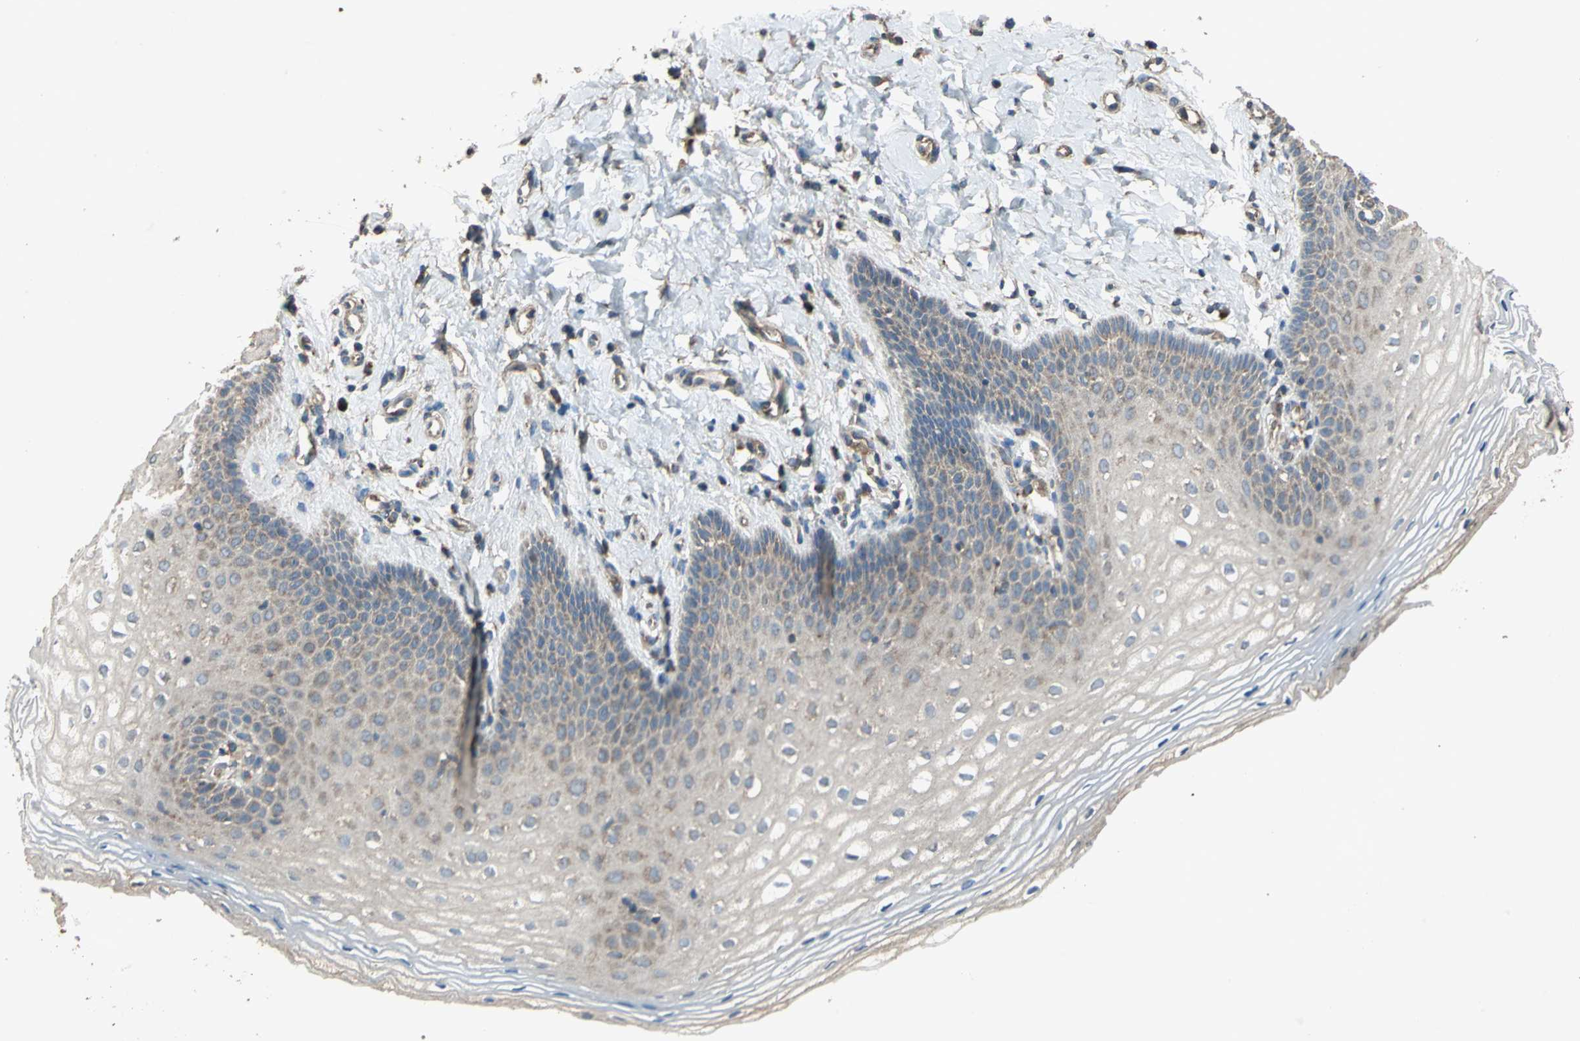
{"staining": {"intensity": "moderate", "quantity": "<25%", "location": "cytoplasmic/membranous"}, "tissue": "vagina", "cell_type": "Squamous epithelial cells", "image_type": "normal", "snomed": [{"axis": "morphology", "description": "Normal tissue, NOS"}, {"axis": "topography", "description": "Vagina"}], "caption": "A photomicrograph of human vagina stained for a protein demonstrates moderate cytoplasmic/membranous brown staining in squamous epithelial cells. The staining was performed using DAB (3,3'-diaminobenzidine), with brown indicating positive protein expression. Nuclei are stained blue with hematoxylin.", "gene": "POLRMT", "patient": {"sex": "female", "age": 55}}